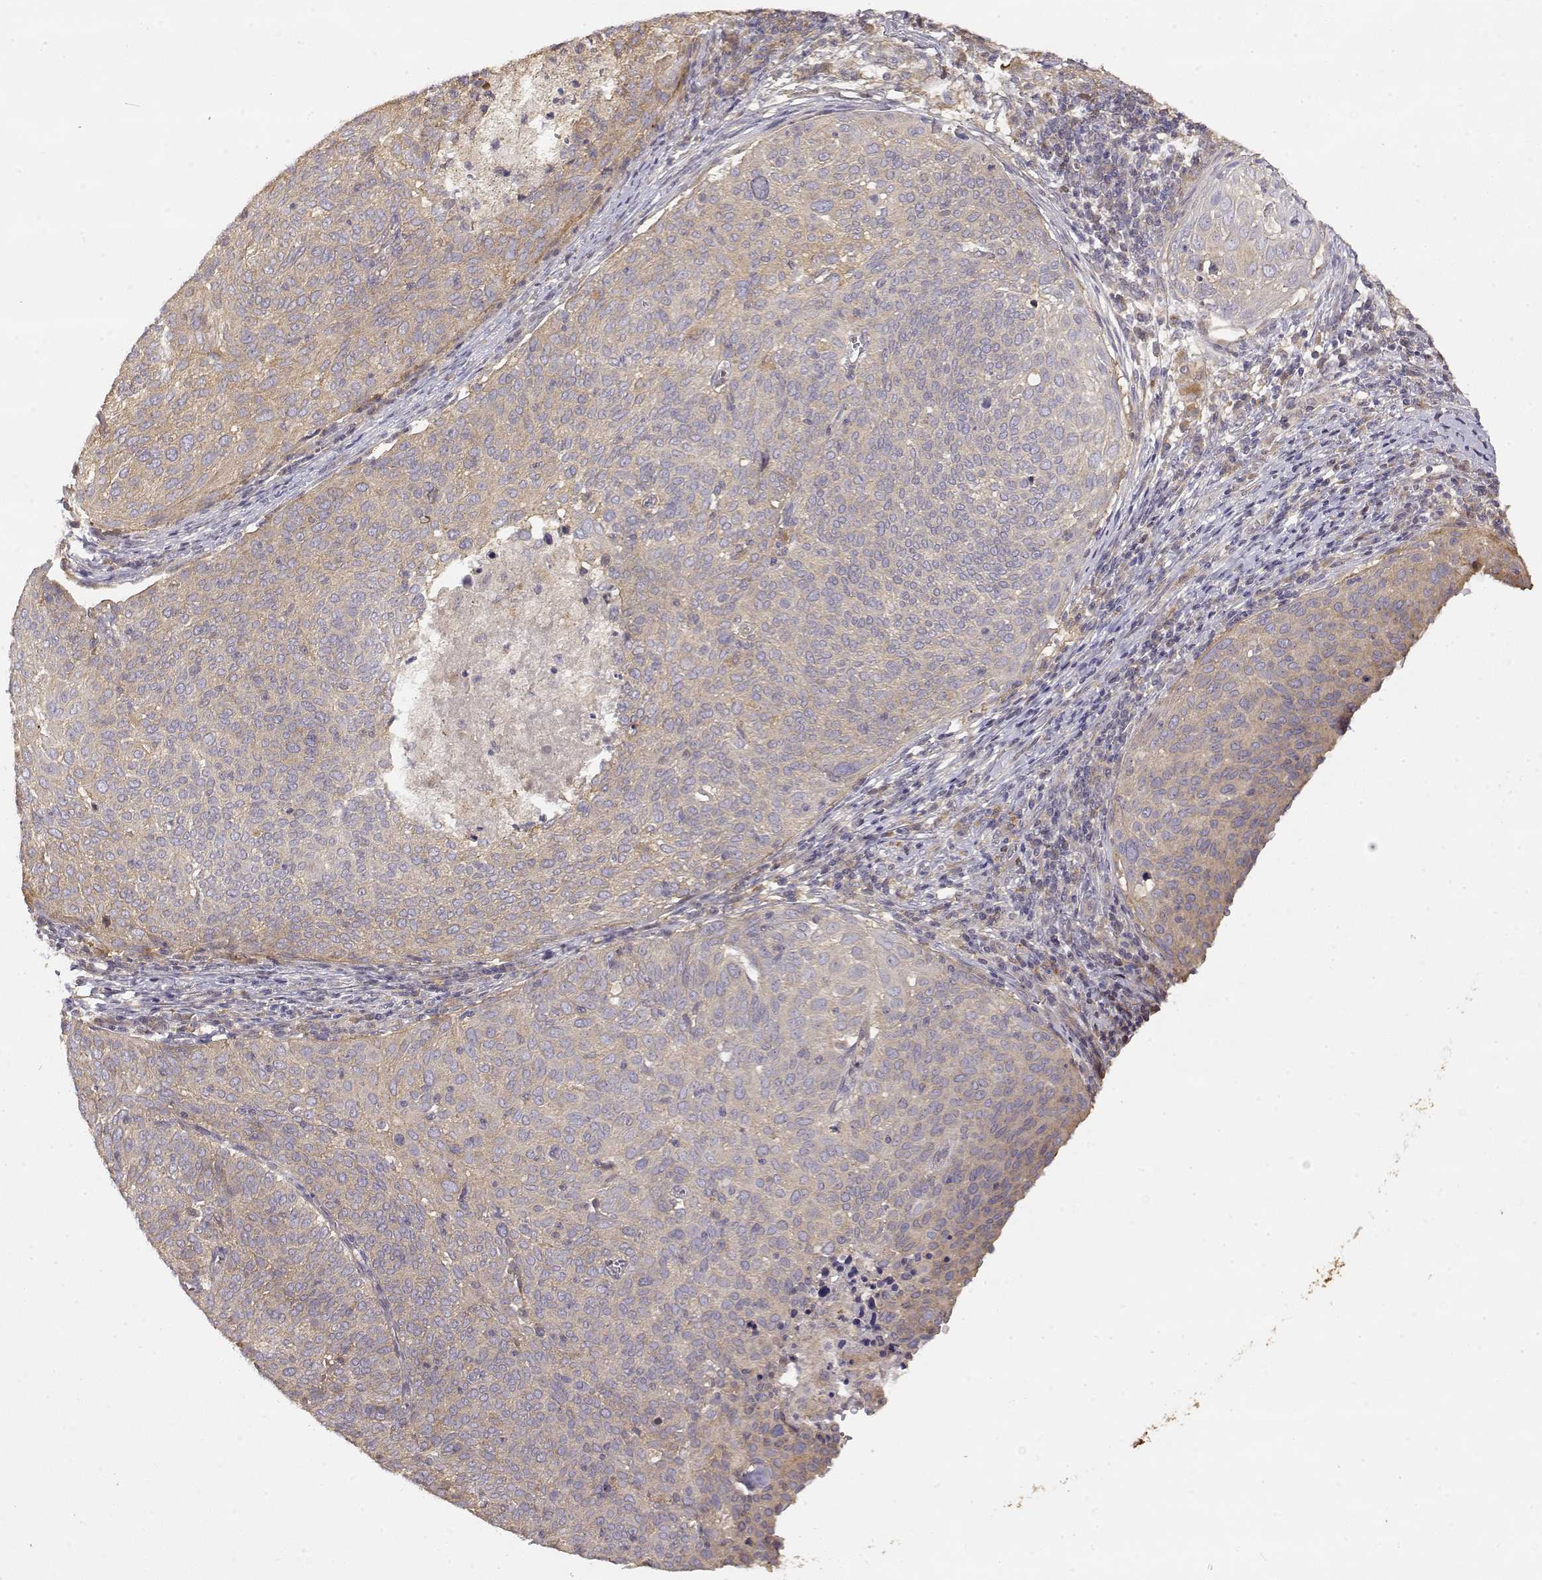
{"staining": {"intensity": "weak", "quantity": "25%-75%", "location": "cytoplasmic/membranous"}, "tissue": "cervical cancer", "cell_type": "Tumor cells", "image_type": "cancer", "snomed": [{"axis": "morphology", "description": "Squamous cell carcinoma, NOS"}, {"axis": "topography", "description": "Cervix"}], "caption": "IHC of human cervical cancer displays low levels of weak cytoplasmic/membranous staining in approximately 25%-75% of tumor cells.", "gene": "CRIM1", "patient": {"sex": "female", "age": 39}}